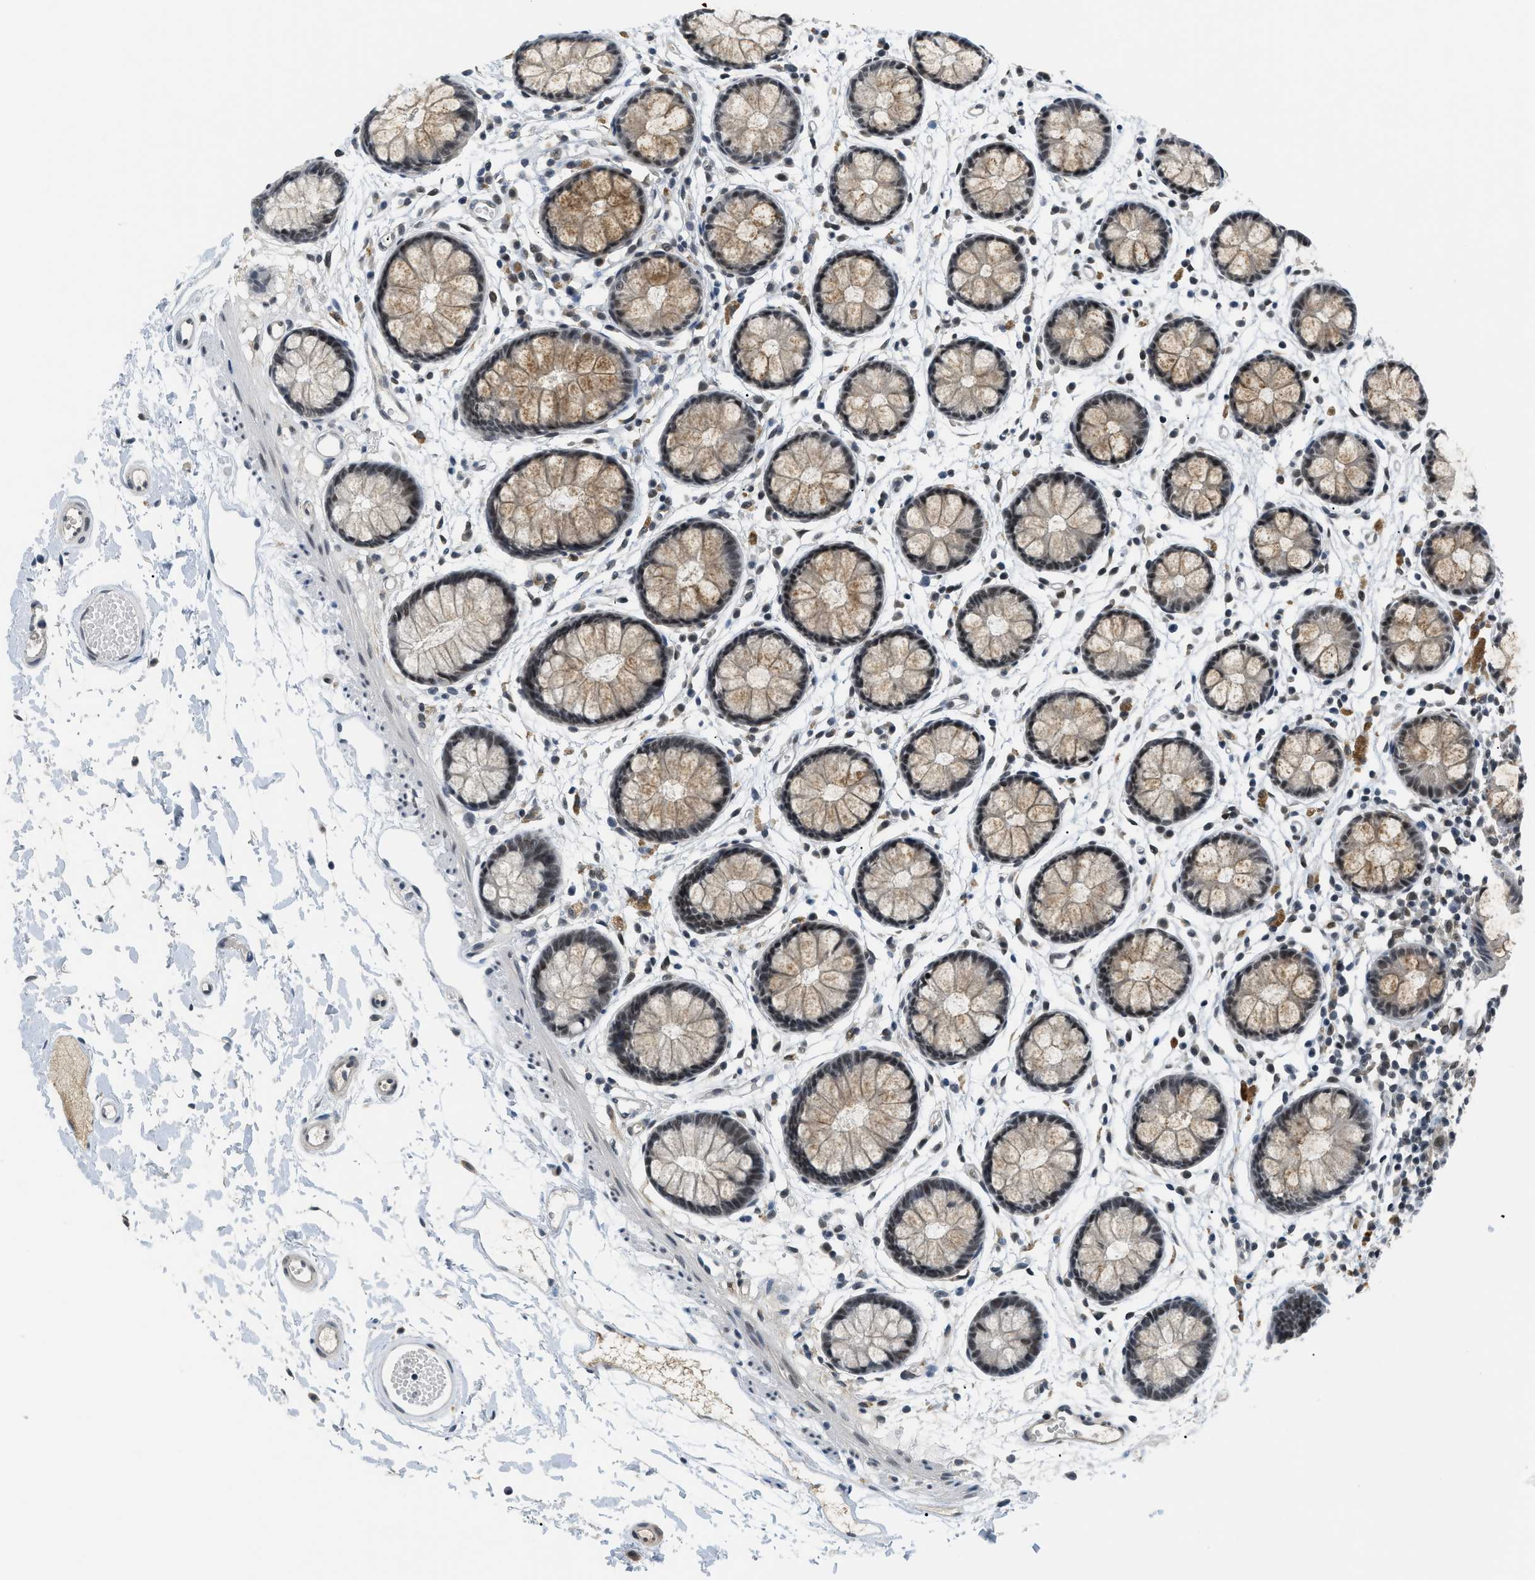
{"staining": {"intensity": "moderate", "quantity": ">75%", "location": "cytoplasmic/membranous,nuclear"}, "tissue": "rectum", "cell_type": "Glandular cells", "image_type": "normal", "snomed": [{"axis": "morphology", "description": "Normal tissue, NOS"}, {"axis": "topography", "description": "Rectum"}], "caption": "Rectum stained for a protein shows moderate cytoplasmic/membranous,nuclear positivity in glandular cells. (DAB IHC, brown staining for protein, blue staining for nuclei).", "gene": "MZF1", "patient": {"sex": "female", "age": 66}}